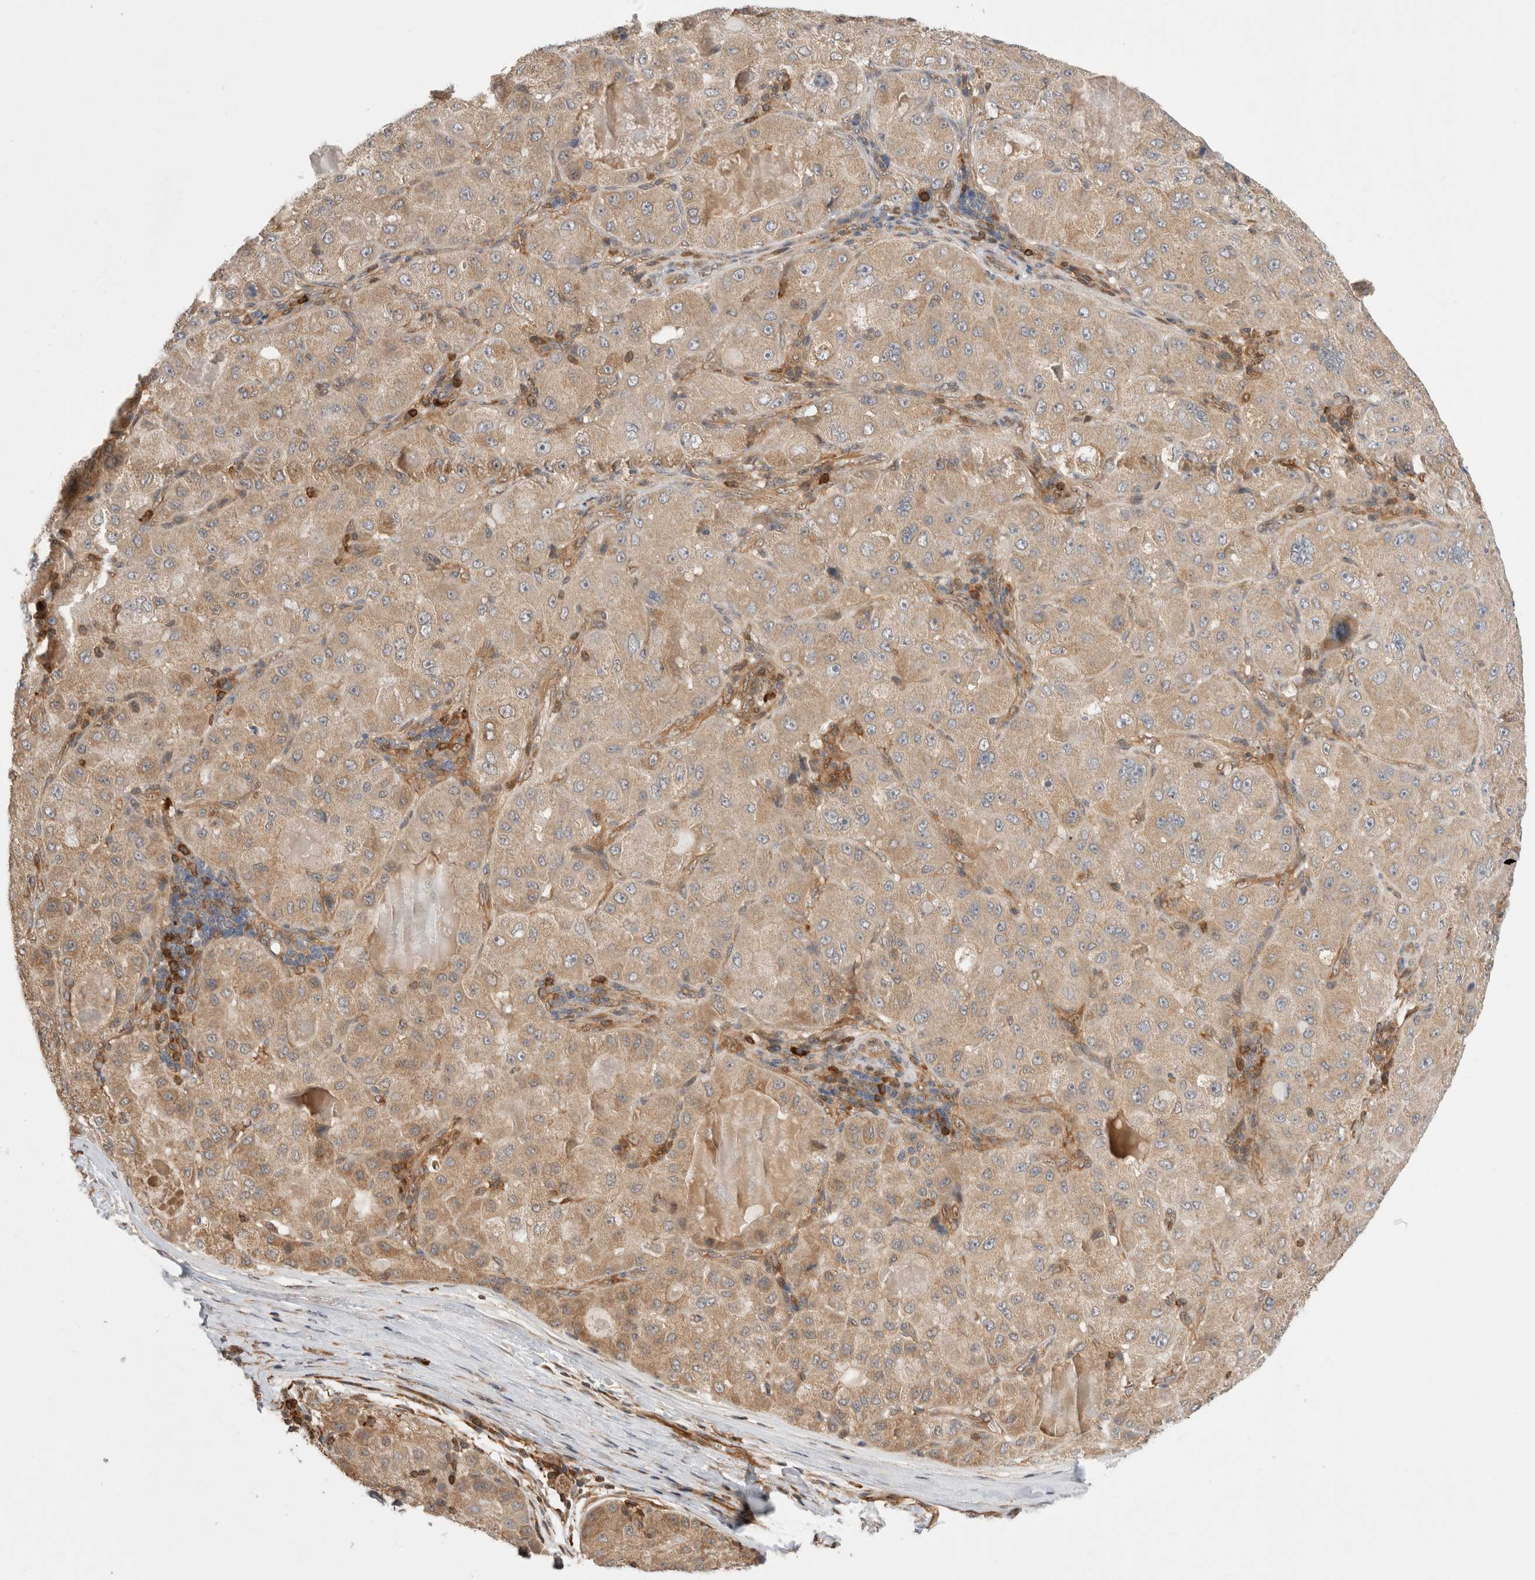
{"staining": {"intensity": "moderate", "quantity": ">75%", "location": "cytoplasmic/membranous"}, "tissue": "liver cancer", "cell_type": "Tumor cells", "image_type": "cancer", "snomed": [{"axis": "morphology", "description": "Carcinoma, Hepatocellular, NOS"}, {"axis": "topography", "description": "Liver"}], "caption": "IHC (DAB (3,3'-diaminobenzidine)) staining of hepatocellular carcinoma (liver) reveals moderate cytoplasmic/membranous protein staining in approximately >75% of tumor cells.", "gene": "NFKB1", "patient": {"sex": "male", "age": 80}}